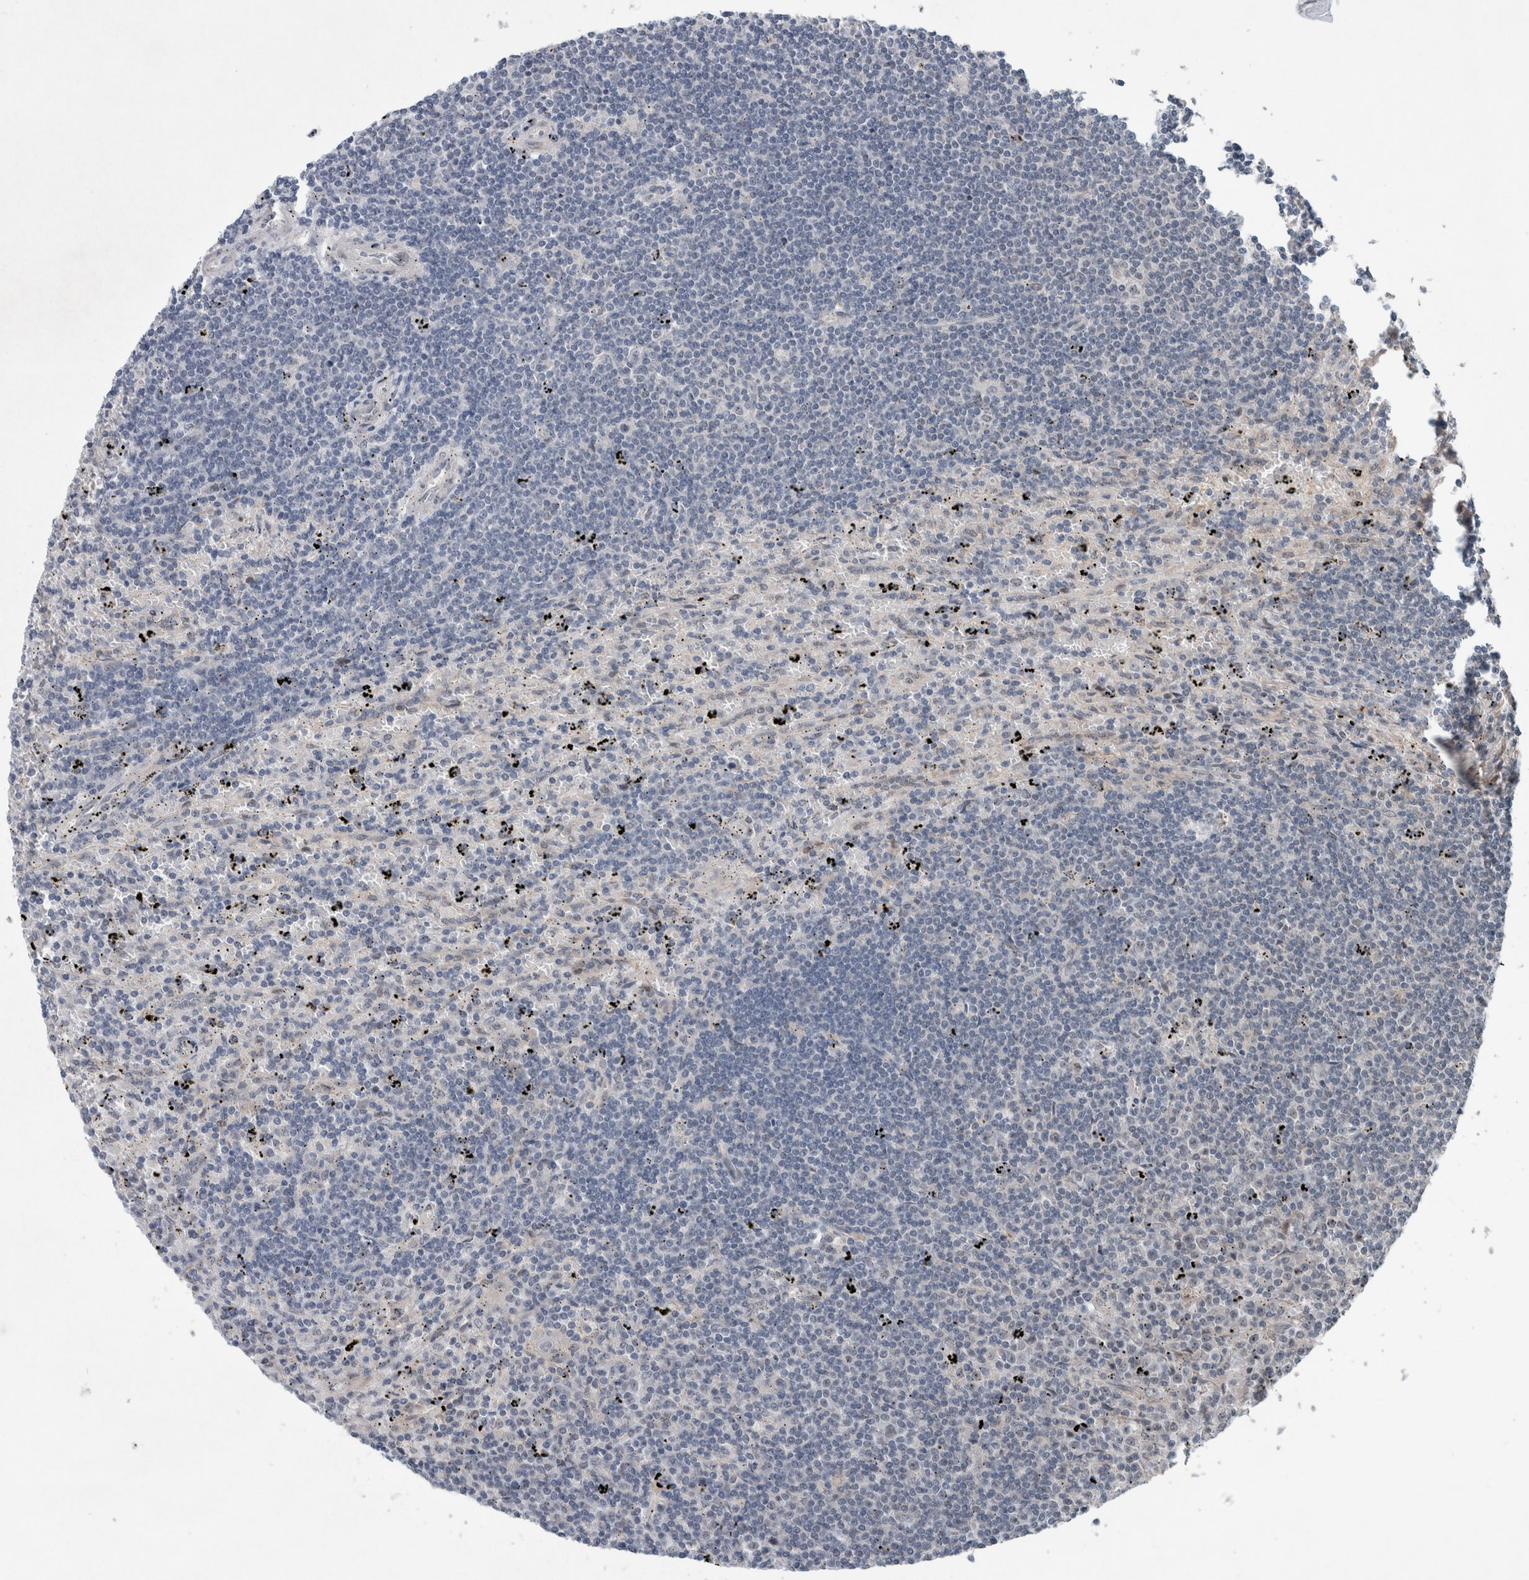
{"staining": {"intensity": "negative", "quantity": "none", "location": "none"}, "tissue": "lymphoma", "cell_type": "Tumor cells", "image_type": "cancer", "snomed": [{"axis": "morphology", "description": "Malignant lymphoma, non-Hodgkin's type, Low grade"}, {"axis": "topography", "description": "Spleen"}], "caption": "Photomicrograph shows no protein staining in tumor cells of lymphoma tissue. (DAB (3,3'-diaminobenzidine) IHC, high magnification).", "gene": "GIMAP6", "patient": {"sex": "male", "age": 76}}